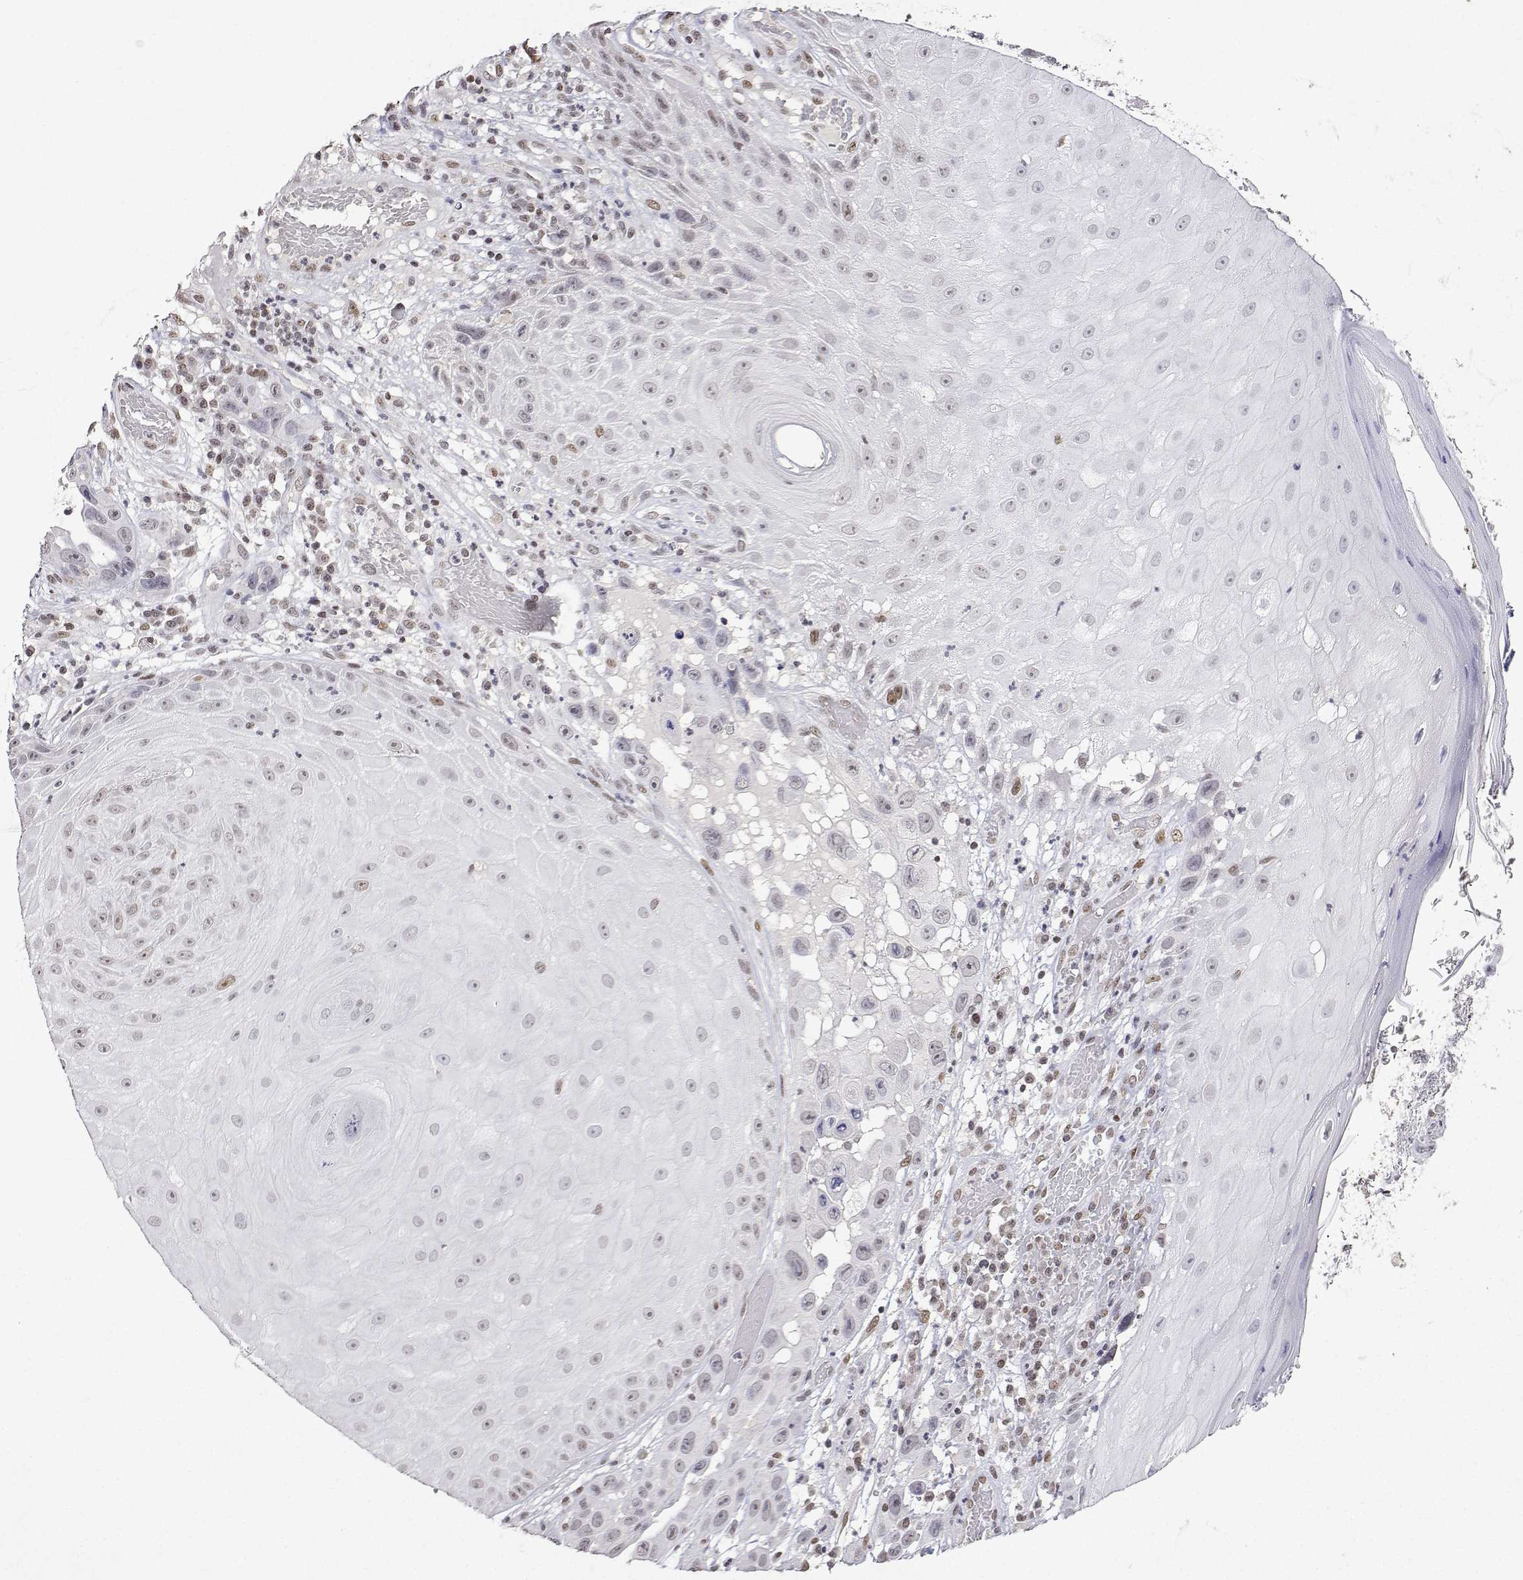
{"staining": {"intensity": "weak", "quantity": "<25%", "location": "nuclear"}, "tissue": "skin cancer", "cell_type": "Tumor cells", "image_type": "cancer", "snomed": [{"axis": "morphology", "description": "Squamous cell carcinoma, NOS"}, {"axis": "topography", "description": "Skin"}], "caption": "This is an IHC histopathology image of human squamous cell carcinoma (skin). There is no positivity in tumor cells.", "gene": "XPC", "patient": {"sex": "male", "age": 81}}